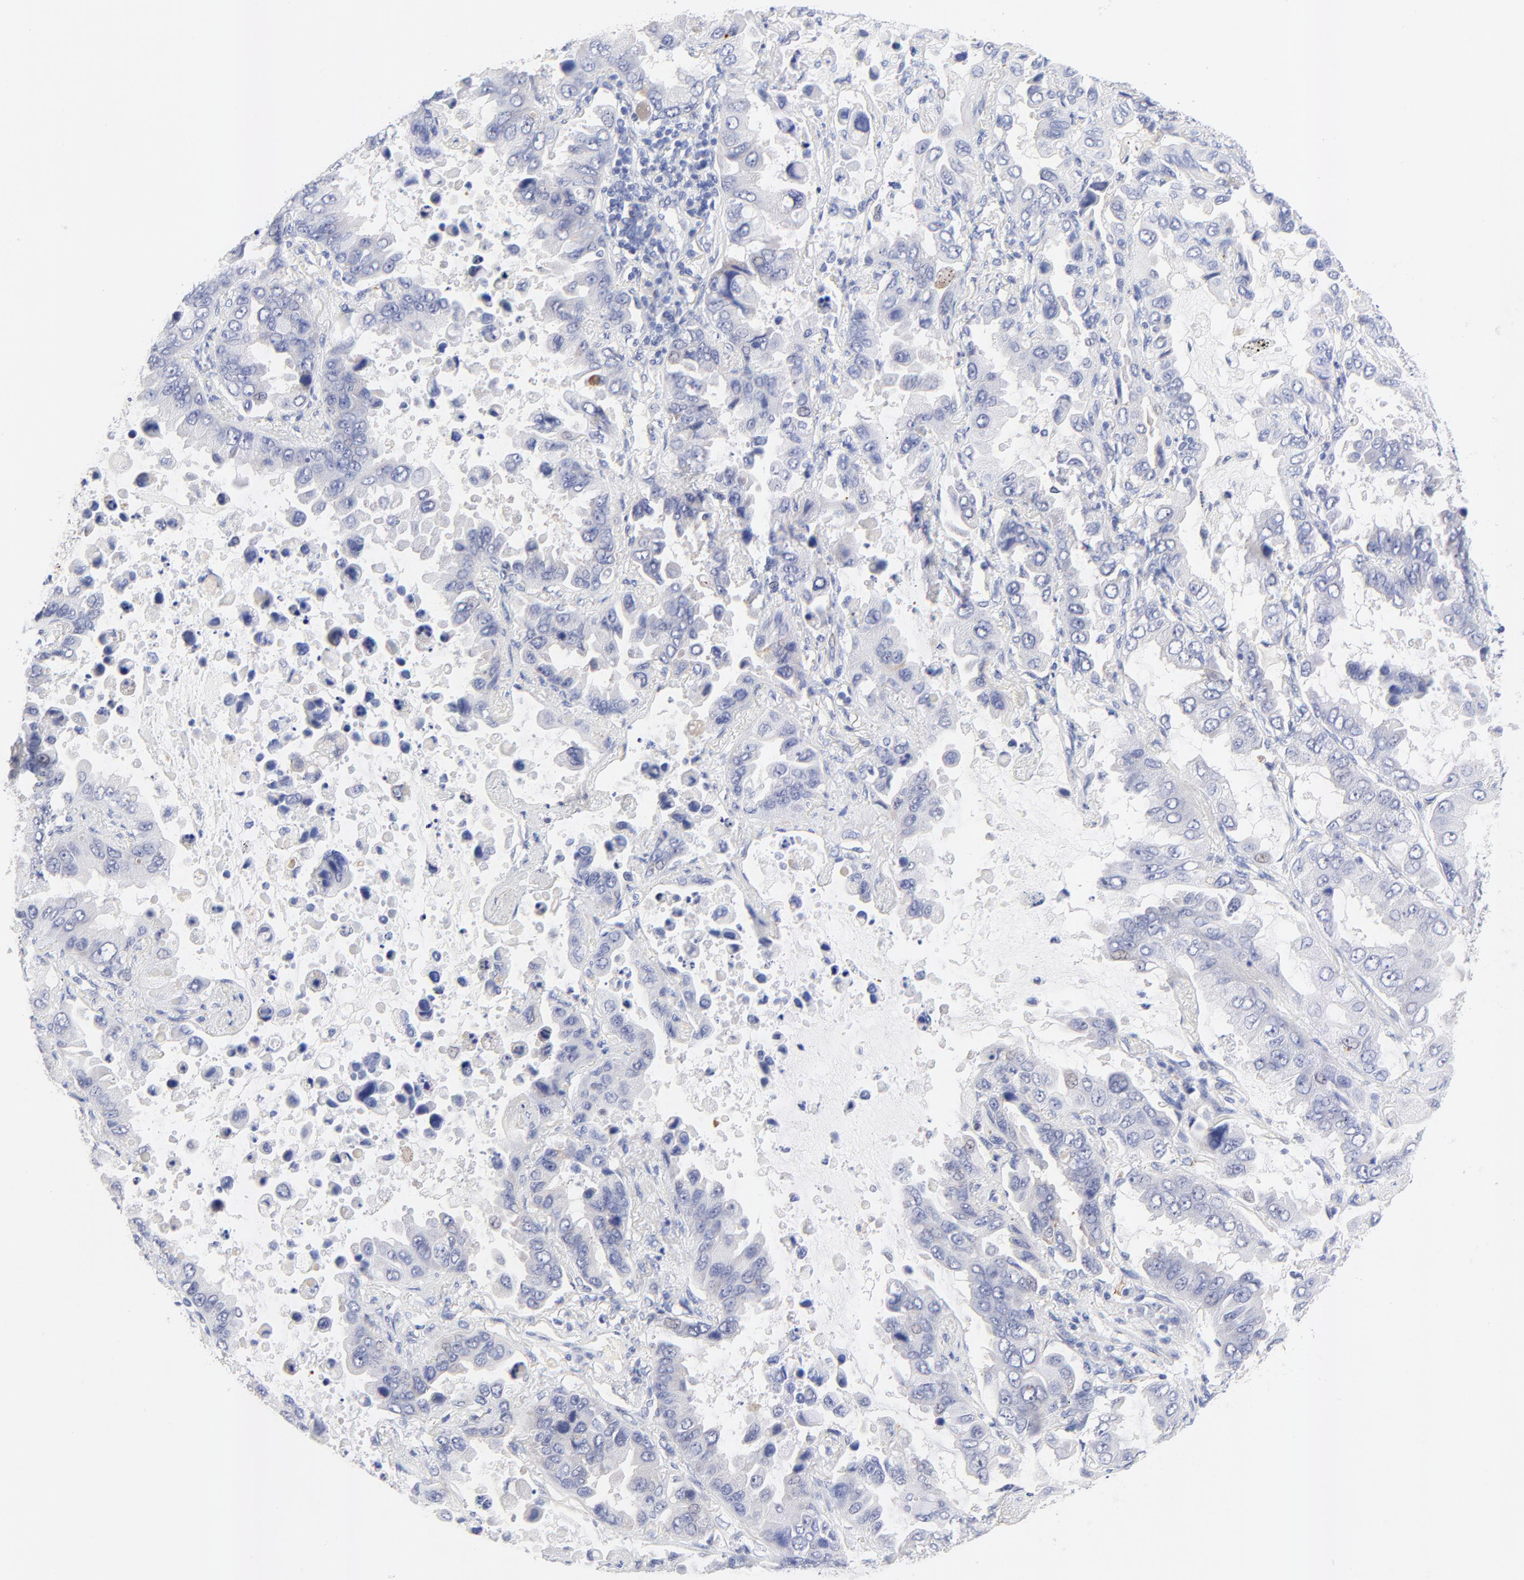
{"staining": {"intensity": "negative", "quantity": "none", "location": "none"}, "tissue": "lung cancer", "cell_type": "Tumor cells", "image_type": "cancer", "snomed": [{"axis": "morphology", "description": "Adenocarcinoma, NOS"}, {"axis": "topography", "description": "Lung"}], "caption": "Photomicrograph shows no protein staining in tumor cells of lung adenocarcinoma tissue.", "gene": "FAM117B", "patient": {"sex": "male", "age": 64}}